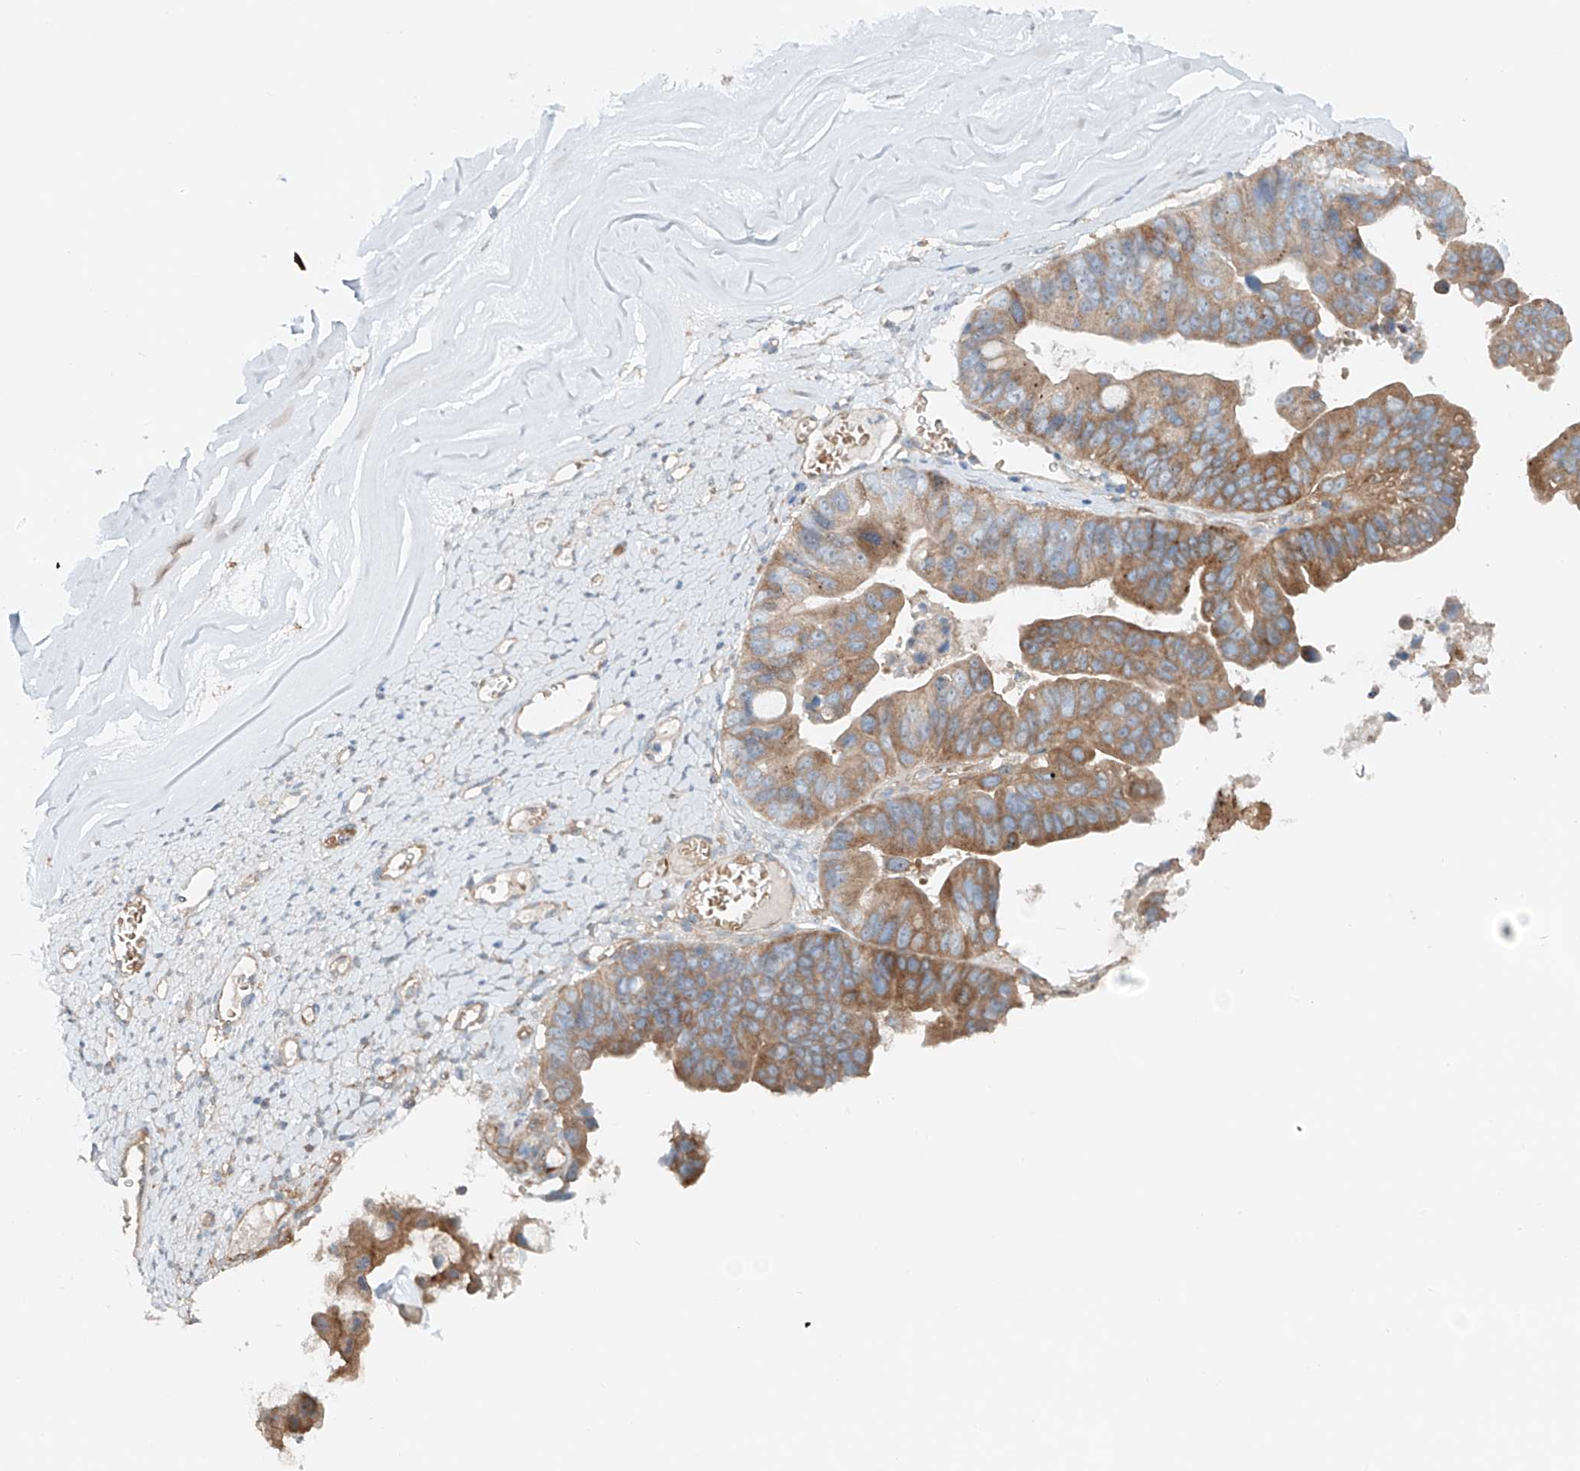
{"staining": {"intensity": "moderate", "quantity": ">75%", "location": "cytoplasmic/membranous"}, "tissue": "ovarian cancer", "cell_type": "Tumor cells", "image_type": "cancer", "snomed": [{"axis": "morphology", "description": "Cystadenocarcinoma, mucinous, NOS"}, {"axis": "topography", "description": "Ovary"}], "caption": "Immunohistochemical staining of ovarian cancer exhibits moderate cytoplasmic/membranous protein expression in approximately >75% of tumor cells.", "gene": "TRIM47", "patient": {"sex": "female", "age": 61}}